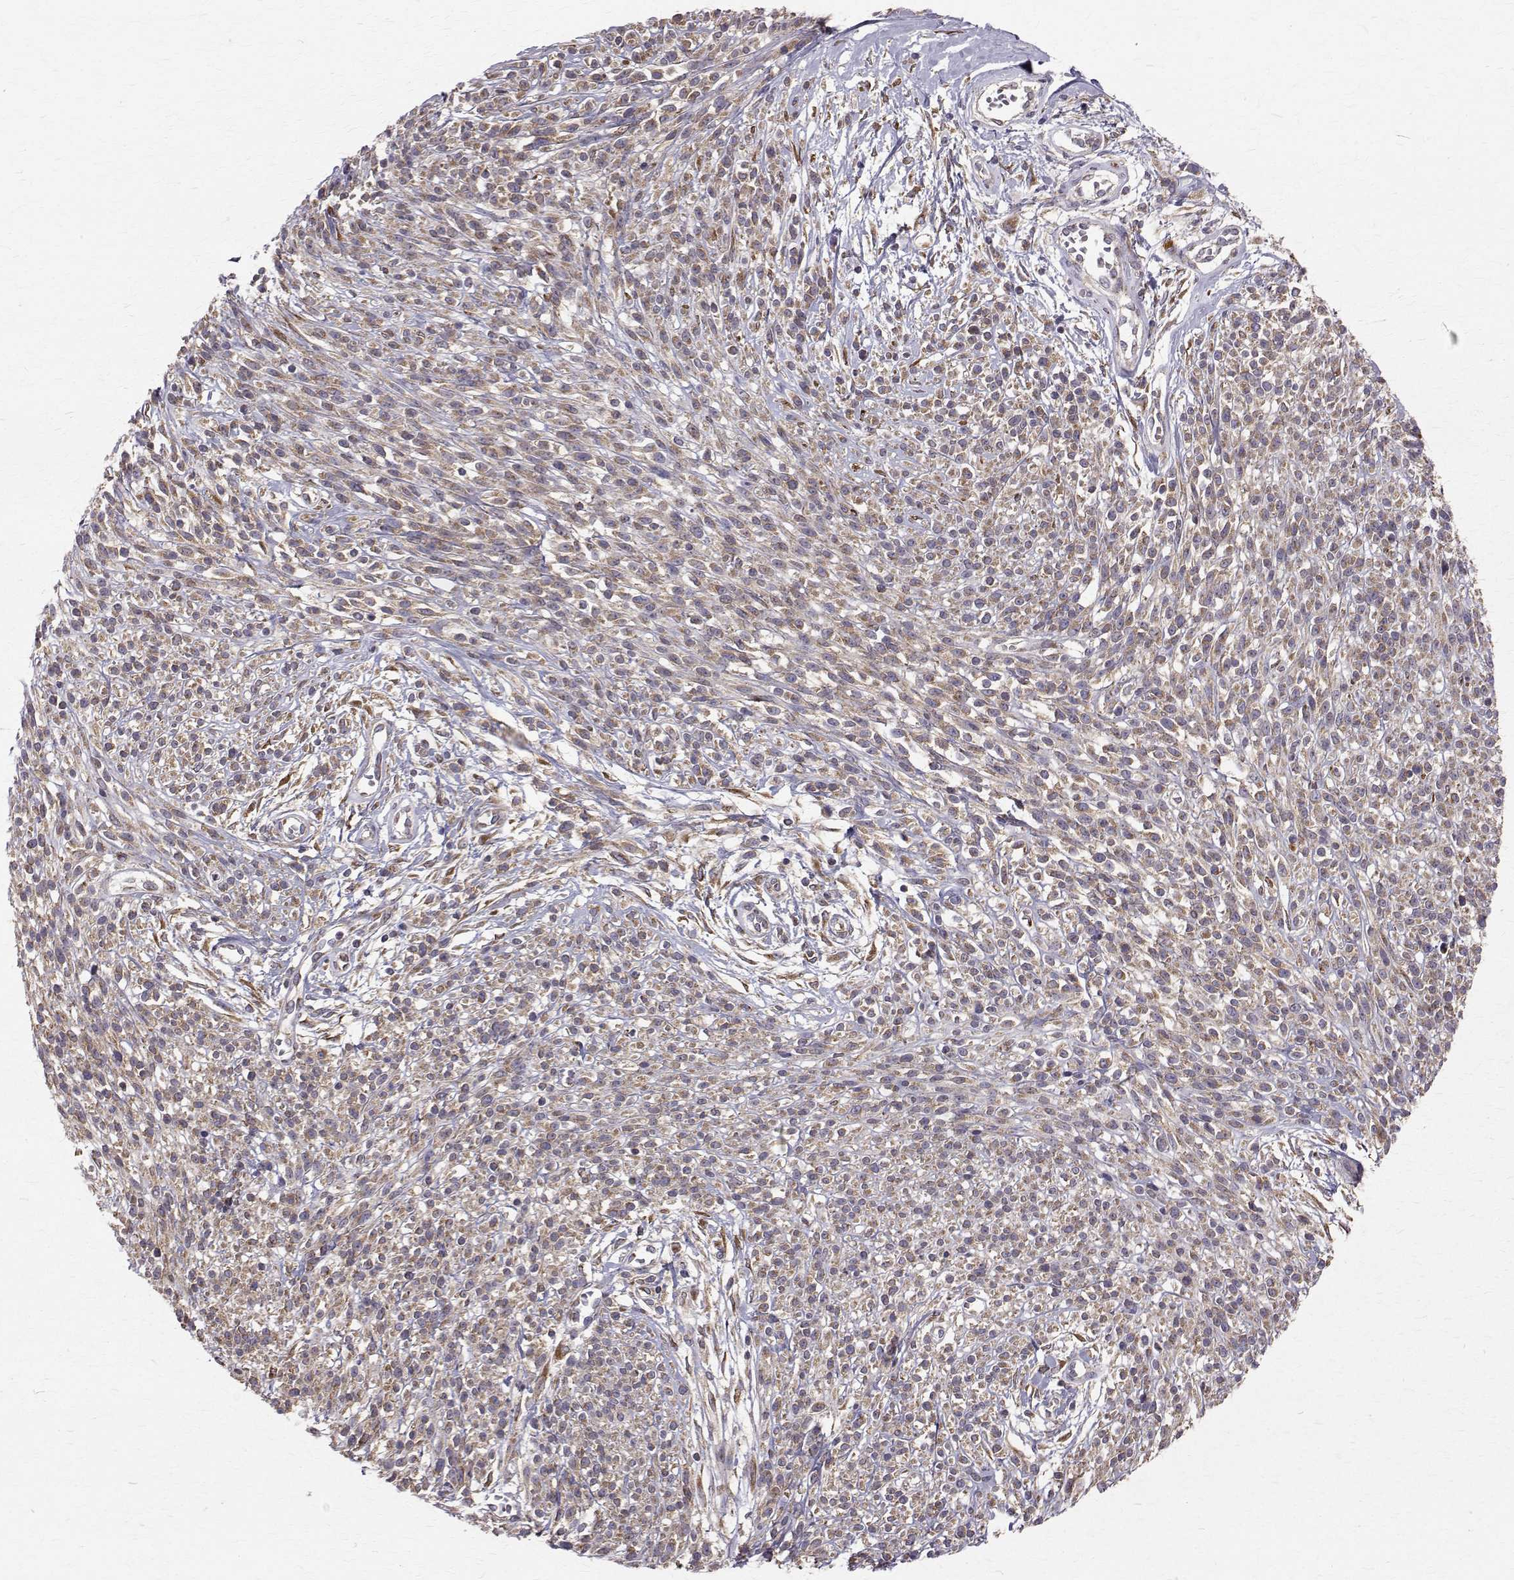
{"staining": {"intensity": "weak", "quantity": "25%-75%", "location": "cytoplasmic/membranous"}, "tissue": "melanoma", "cell_type": "Tumor cells", "image_type": "cancer", "snomed": [{"axis": "morphology", "description": "Malignant melanoma, NOS"}, {"axis": "topography", "description": "Skin"}, {"axis": "topography", "description": "Skin of trunk"}], "caption": "Immunohistochemistry (IHC) image of neoplastic tissue: melanoma stained using immunohistochemistry displays low levels of weak protein expression localized specifically in the cytoplasmic/membranous of tumor cells, appearing as a cytoplasmic/membranous brown color.", "gene": "ARFGAP1", "patient": {"sex": "male", "age": 74}}